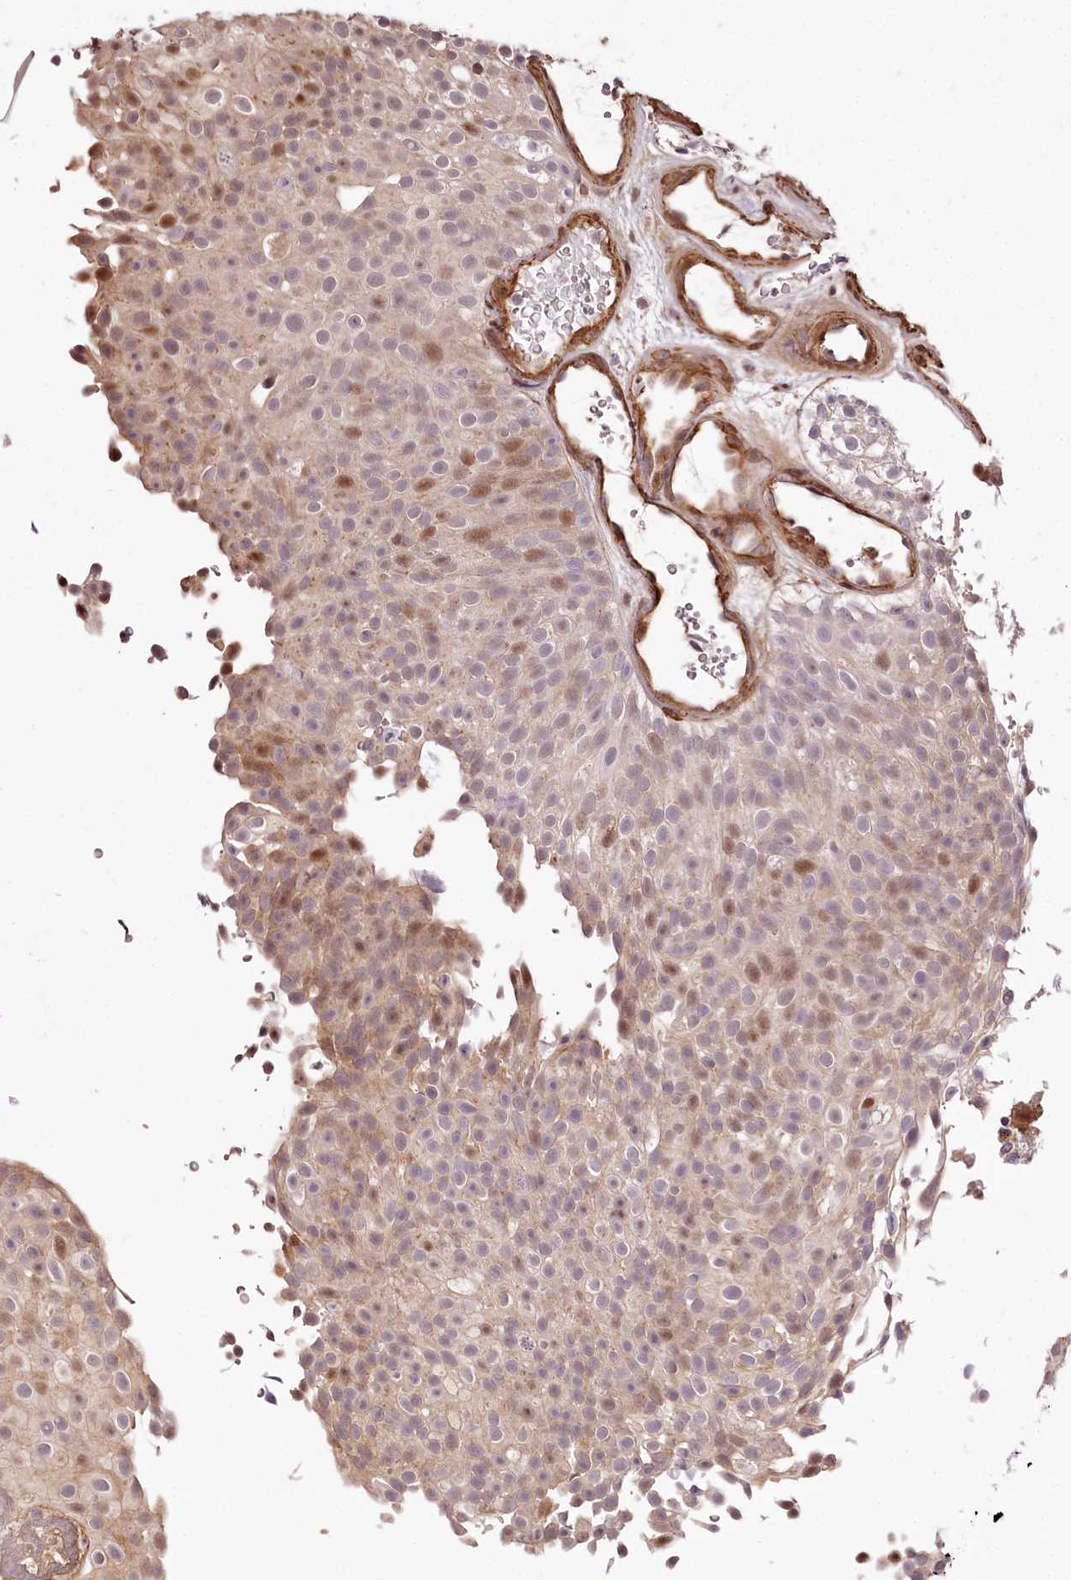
{"staining": {"intensity": "moderate", "quantity": "25%-75%", "location": "cytoplasmic/membranous,nuclear"}, "tissue": "urothelial cancer", "cell_type": "Tumor cells", "image_type": "cancer", "snomed": [{"axis": "morphology", "description": "Urothelial carcinoma, Low grade"}, {"axis": "topography", "description": "Urinary bladder"}], "caption": "Human urothelial cancer stained with a brown dye shows moderate cytoplasmic/membranous and nuclear positive expression in about 25%-75% of tumor cells.", "gene": "TTC33", "patient": {"sex": "male", "age": 78}}